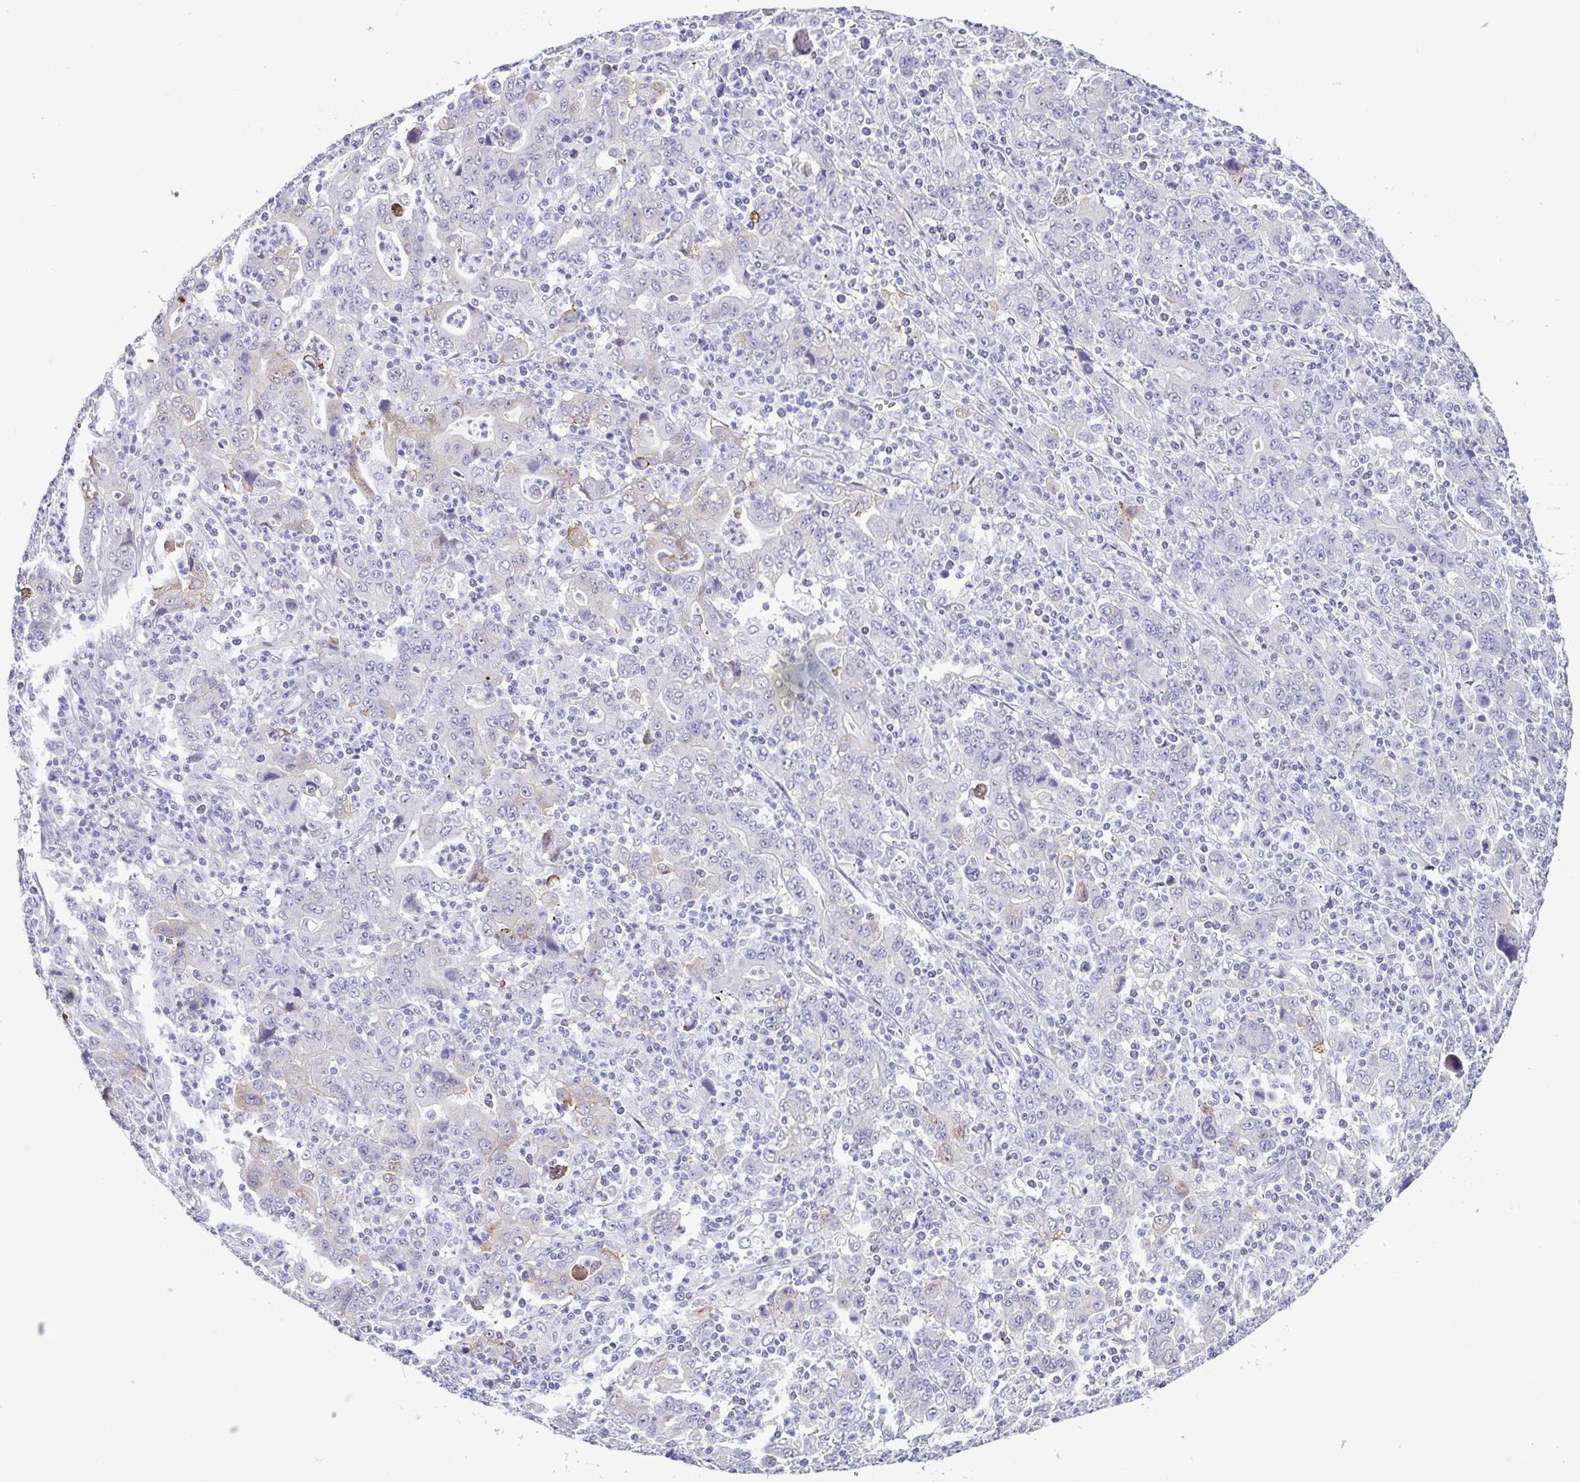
{"staining": {"intensity": "negative", "quantity": "none", "location": "none"}, "tissue": "stomach cancer", "cell_type": "Tumor cells", "image_type": "cancer", "snomed": [{"axis": "morphology", "description": "Adenocarcinoma, NOS"}, {"axis": "topography", "description": "Stomach, upper"}], "caption": "High magnification brightfield microscopy of stomach adenocarcinoma stained with DAB (3,3'-diaminobenzidine) (brown) and counterstained with hematoxylin (blue): tumor cells show no significant expression.", "gene": "DCLK2", "patient": {"sex": "male", "age": 69}}